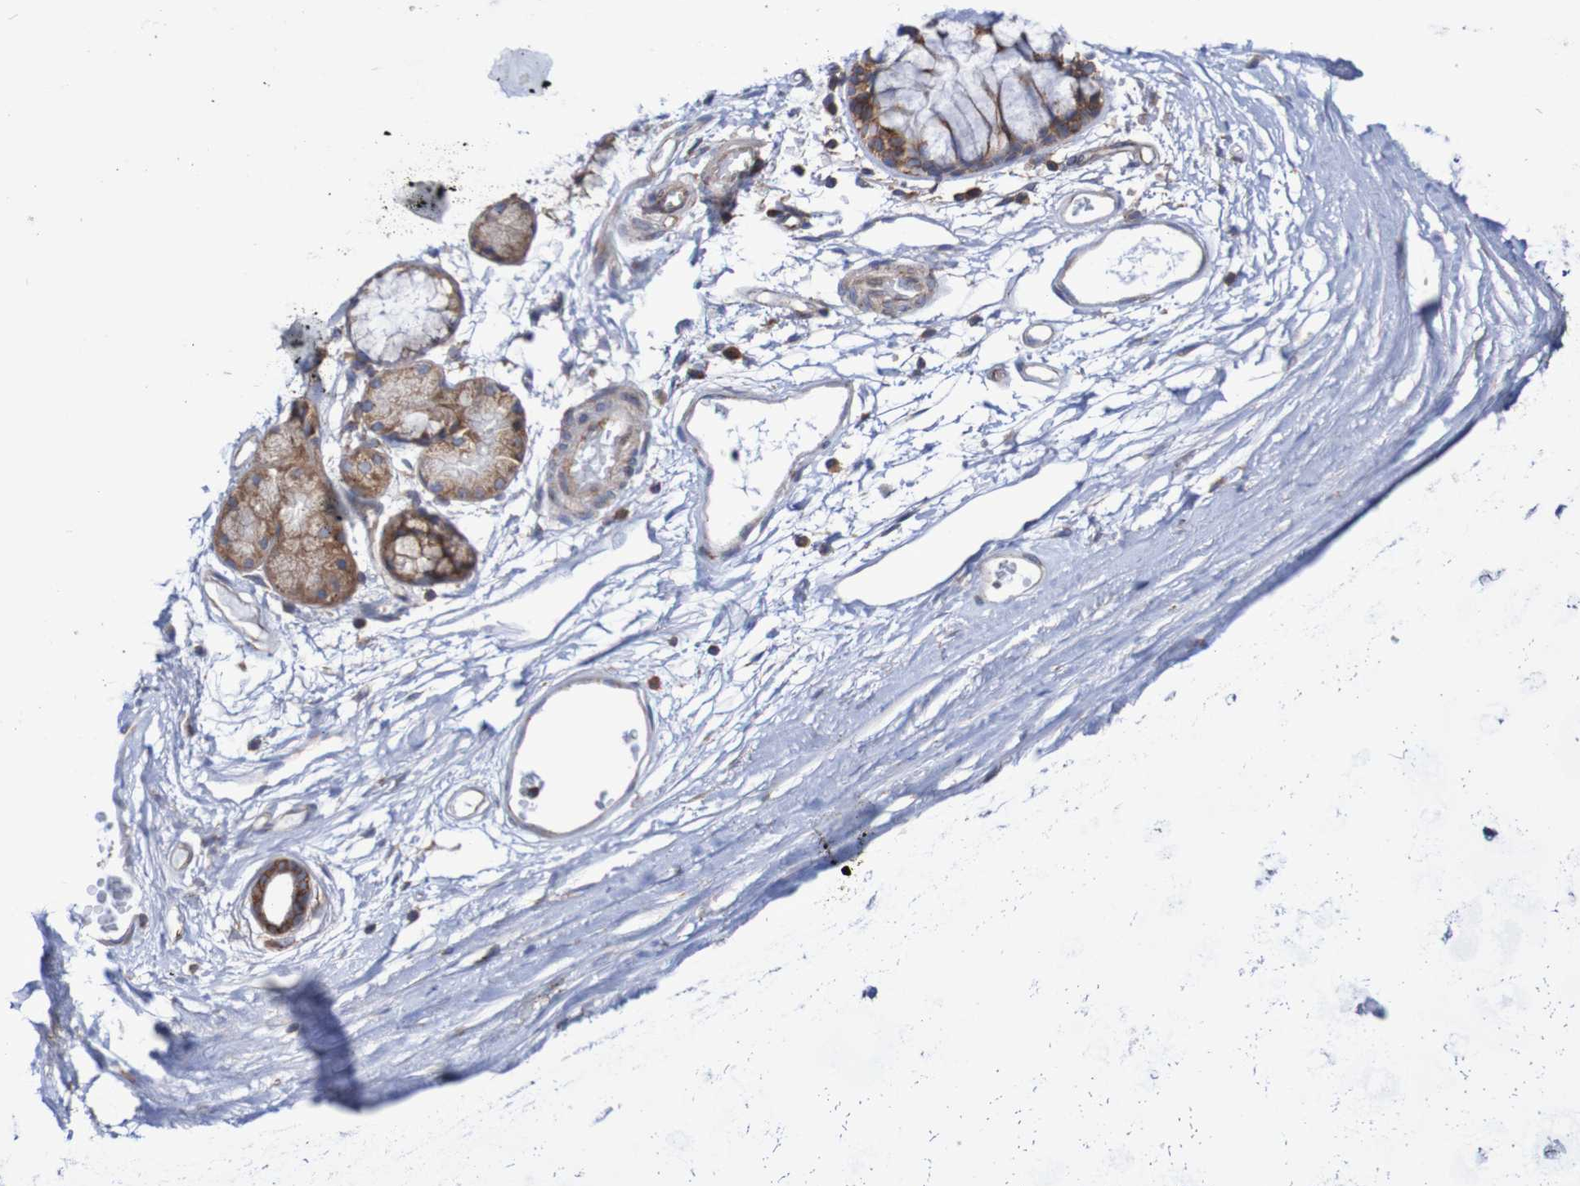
{"staining": {"intensity": "weak", "quantity": ">75%", "location": "cytoplasmic/membranous"}, "tissue": "adipose tissue", "cell_type": "Adipocytes", "image_type": "normal", "snomed": [{"axis": "morphology", "description": "Normal tissue, NOS"}, {"axis": "topography", "description": "Cartilage tissue"}, {"axis": "topography", "description": "Bronchus"}], "caption": "About >75% of adipocytes in unremarkable adipose tissue display weak cytoplasmic/membranous protein positivity as visualized by brown immunohistochemical staining.", "gene": "FXR2", "patient": {"sex": "female", "age": 73}}